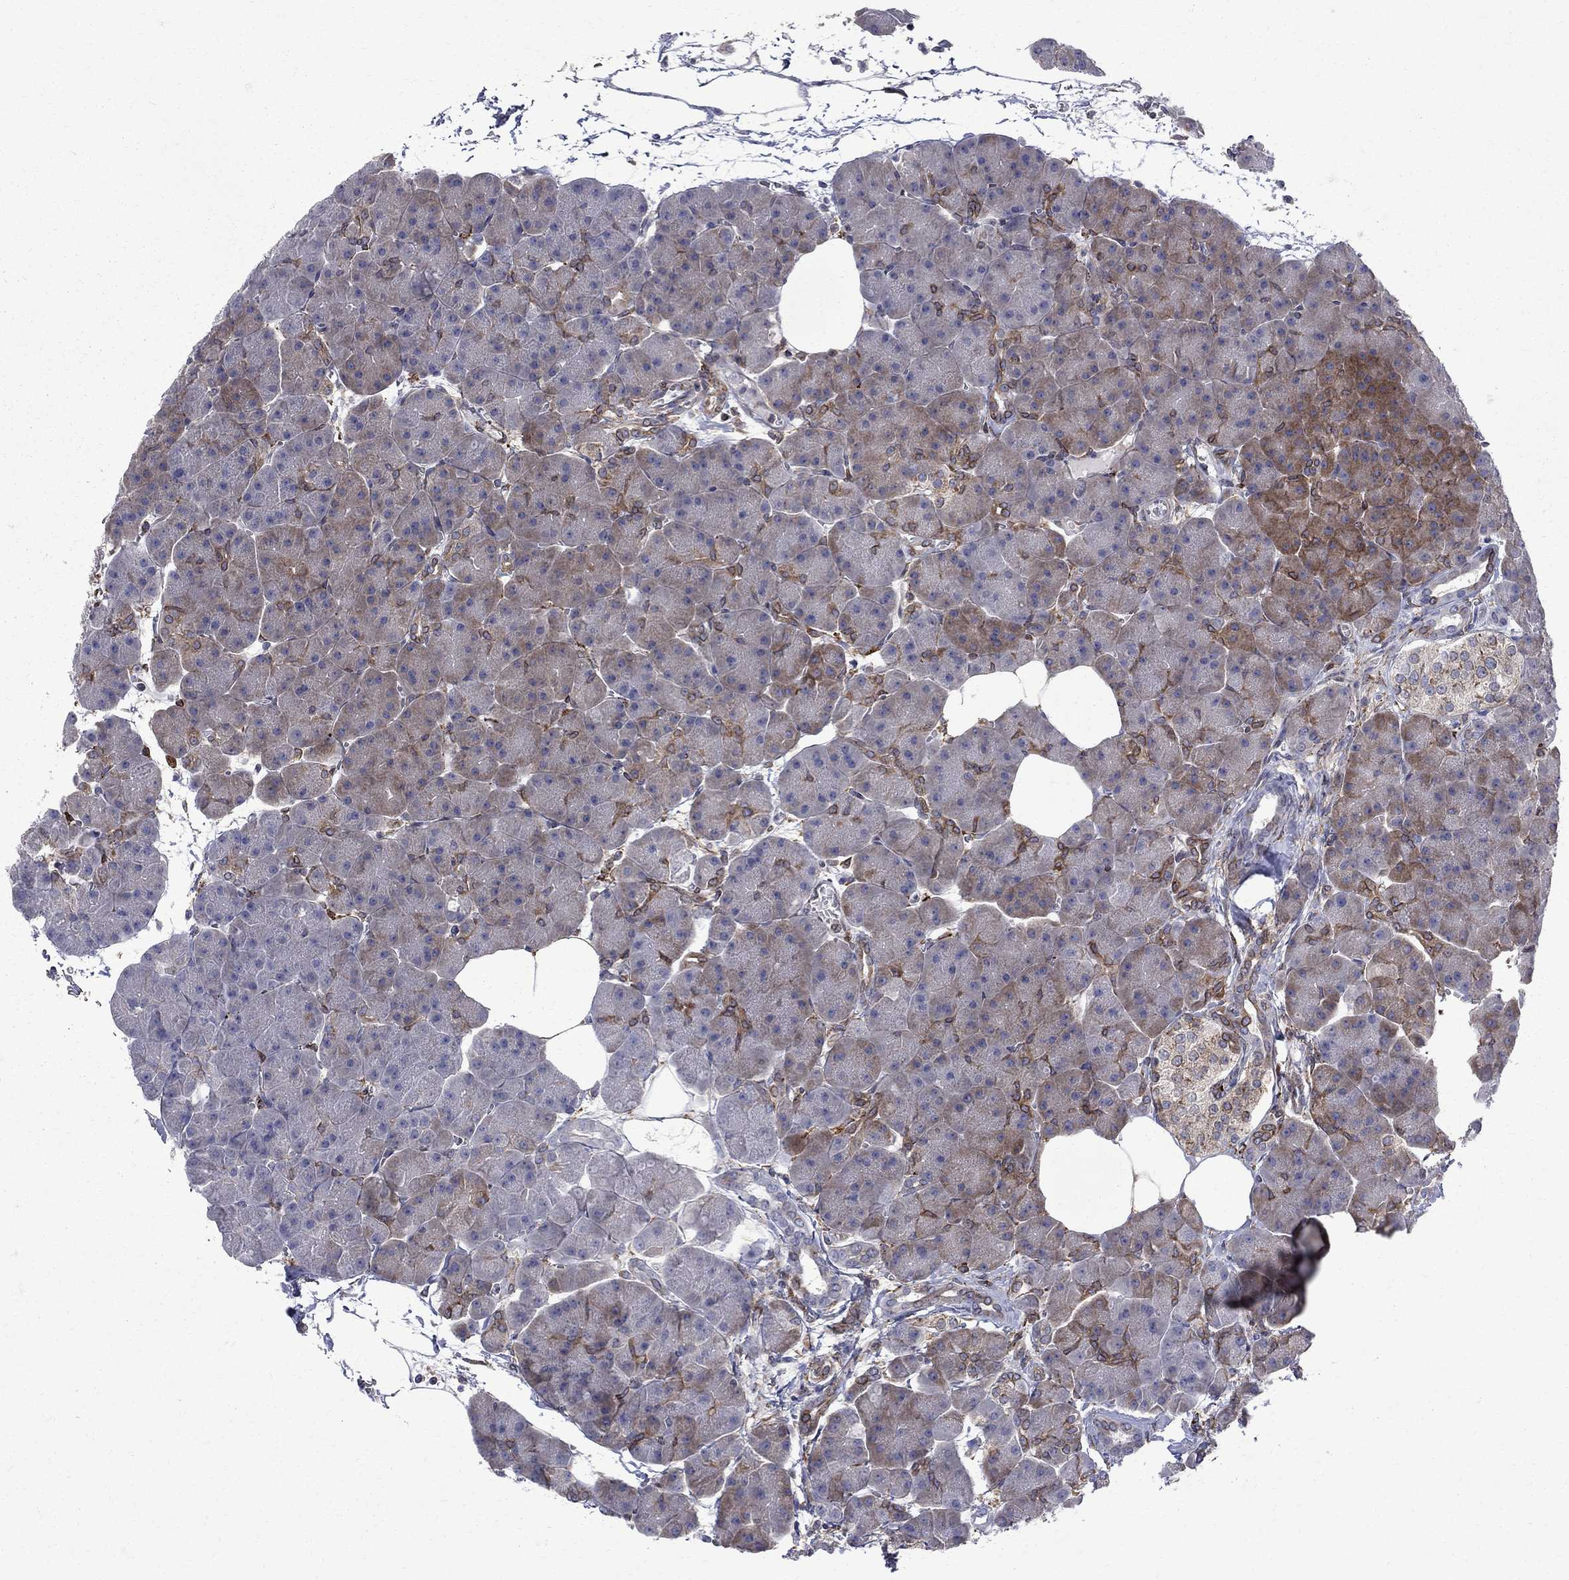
{"staining": {"intensity": "moderate", "quantity": "<25%", "location": "cytoplasmic/membranous,nuclear"}, "tissue": "pancreas", "cell_type": "Exocrine glandular cells", "image_type": "normal", "snomed": [{"axis": "morphology", "description": "Normal tissue, NOS"}, {"axis": "topography", "description": "Adipose tissue"}, {"axis": "topography", "description": "Pancreas"}, {"axis": "topography", "description": "Peripheral nerve tissue"}], "caption": "Protein staining shows moderate cytoplasmic/membranous,nuclear staining in approximately <25% of exocrine glandular cells in benign pancreas. The protein is shown in brown color, while the nuclei are stained blue.", "gene": "CAB39L", "patient": {"sex": "female", "age": 58}}